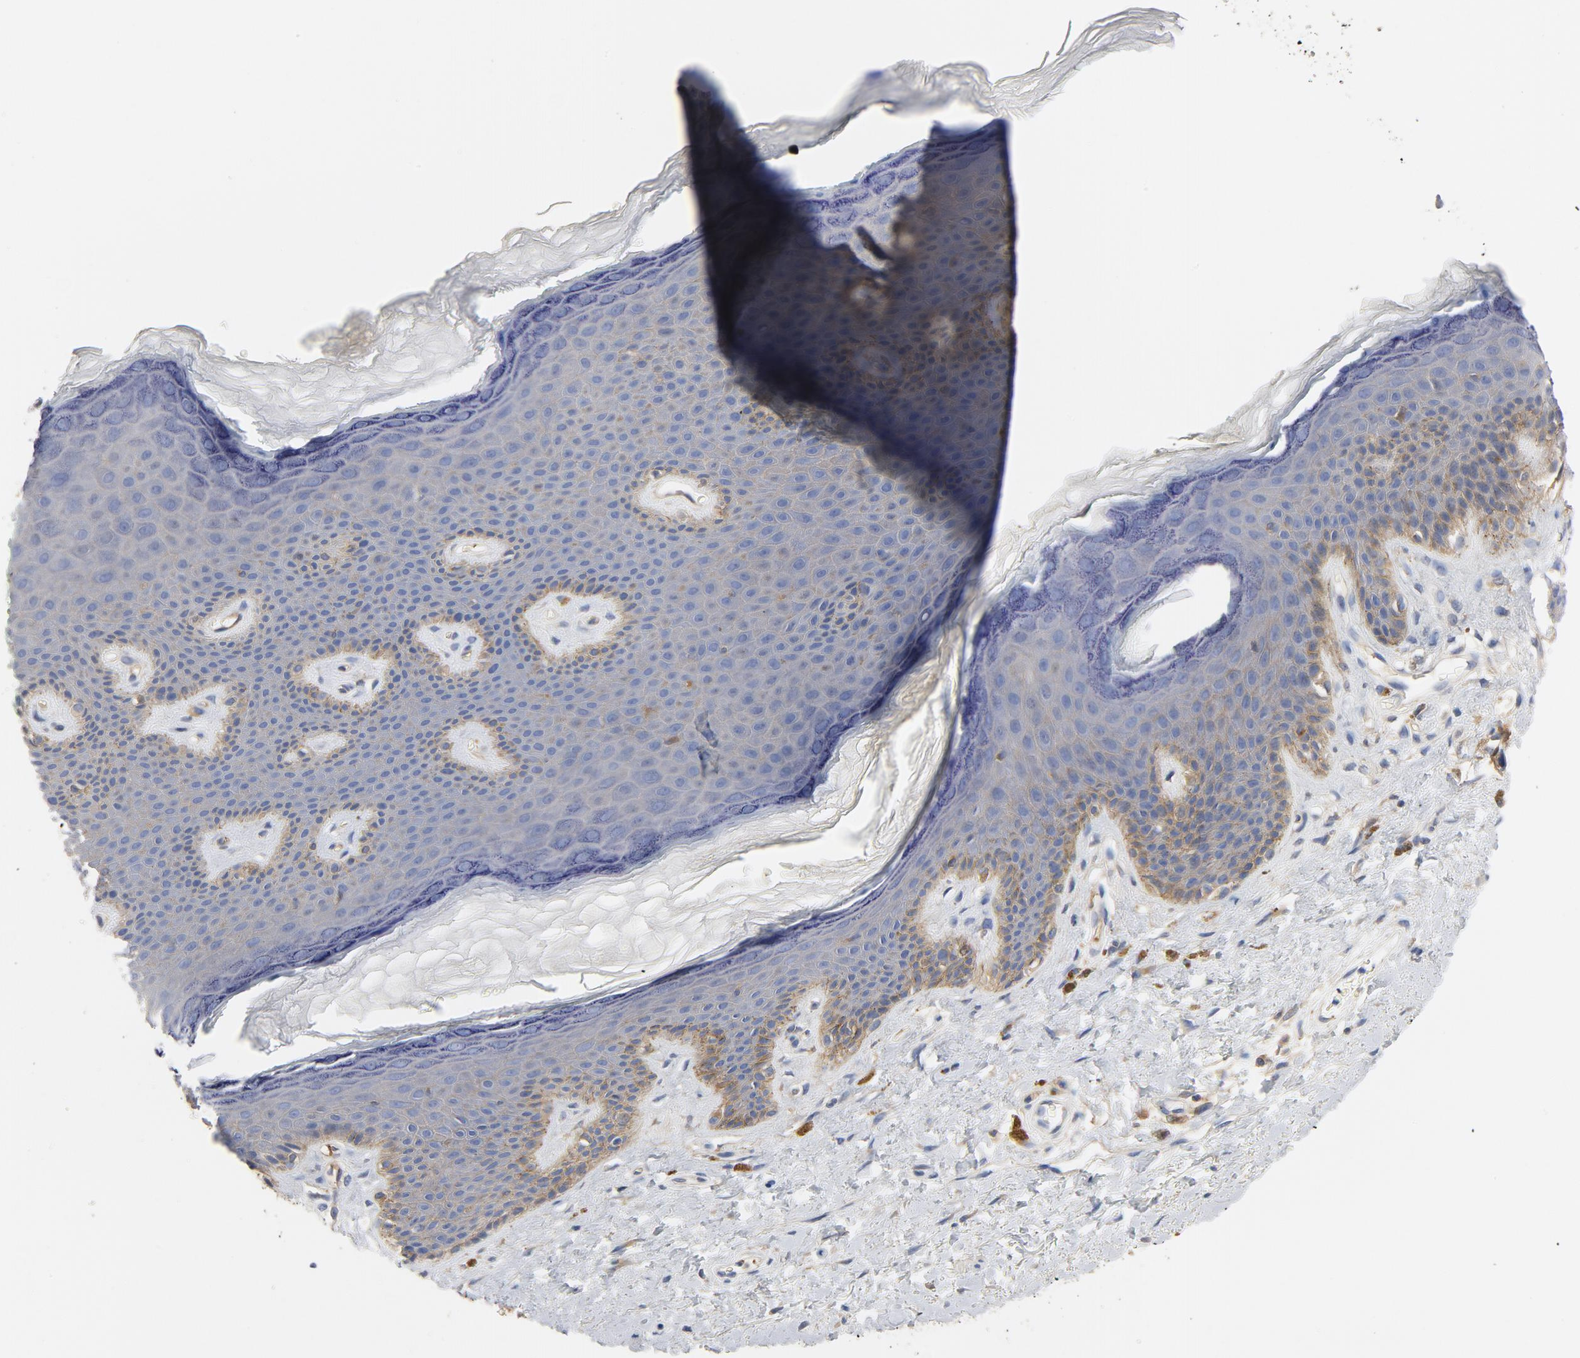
{"staining": {"intensity": "moderate", "quantity": "<25%", "location": "cytoplasmic/membranous"}, "tissue": "skin", "cell_type": "Epidermal cells", "image_type": "normal", "snomed": [{"axis": "morphology", "description": "Normal tissue, NOS"}, {"axis": "topography", "description": "Anal"}], "caption": "Immunohistochemistry of benign human skin demonstrates low levels of moderate cytoplasmic/membranous positivity in approximately <25% of epidermal cells.", "gene": "SRC", "patient": {"sex": "female", "age": 46}}